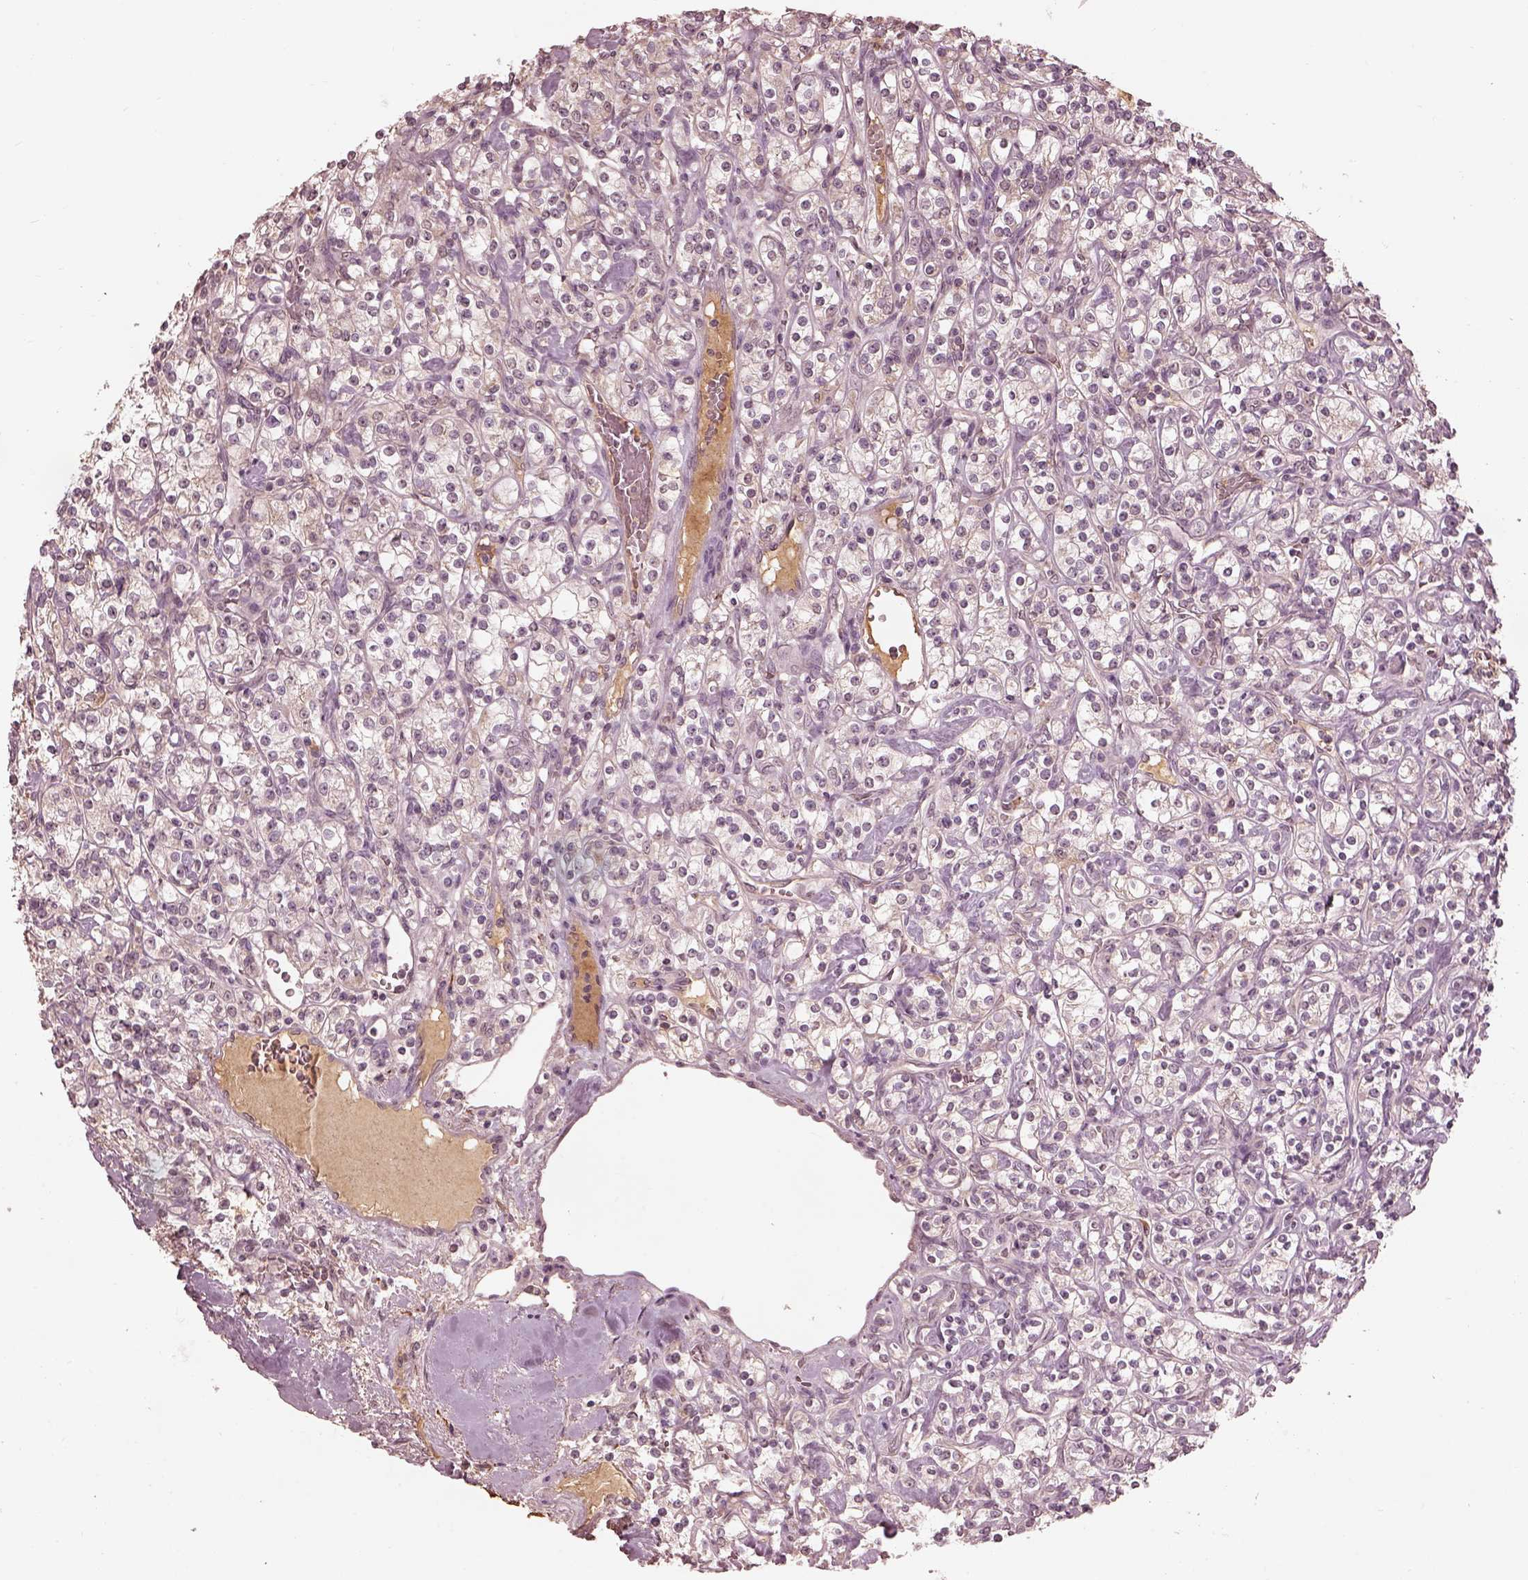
{"staining": {"intensity": "negative", "quantity": "none", "location": "none"}, "tissue": "renal cancer", "cell_type": "Tumor cells", "image_type": "cancer", "snomed": [{"axis": "morphology", "description": "Adenocarcinoma, NOS"}, {"axis": "topography", "description": "Kidney"}], "caption": "High magnification brightfield microscopy of renal adenocarcinoma stained with DAB (brown) and counterstained with hematoxylin (blue): tumor cells show no significant positivity.", "gene": "CALR3", "patient": {"sex": "male", "age": 77}}